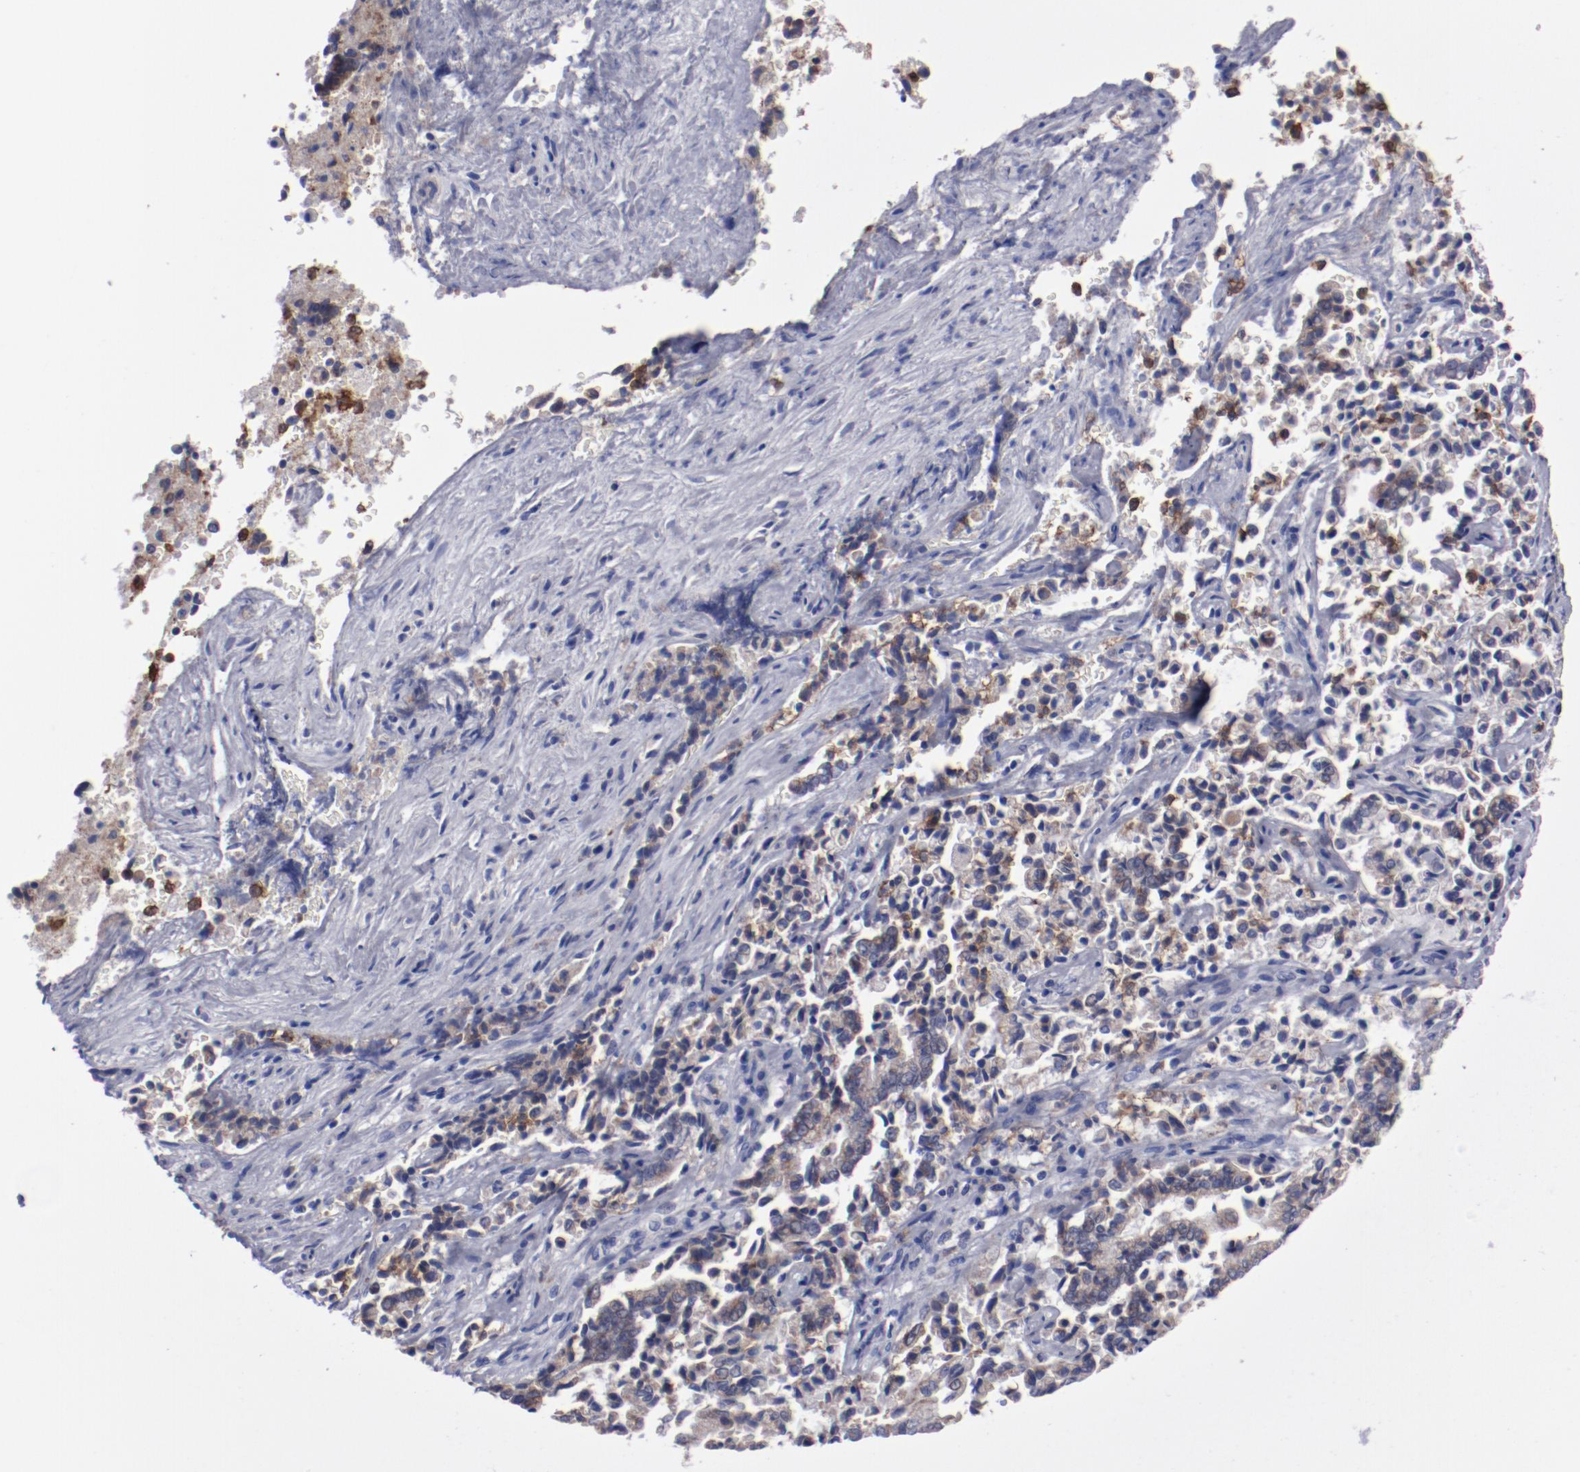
{"staining": {"intensity": "weak", "quantity": ">75%", "location": "cytoplasmic/membranous"}, "tissue": "liver cancer", "cell_type": "Tumor cells", "image_type": "cancer", "snomed": [{"axis": "morphology", "description": "Cholangiocarcinoma"}, {"axis": "topography", "description": "Liver"}], "caption": "Human liver cancer (cholangiocarcinoma) stained for a protein (brown) demonstrates weak cytoplasmic/membranous positive expression in about >75% of tumor cells.", "gene": "FGR", "patient": {"sex": "male", "age": 57}}